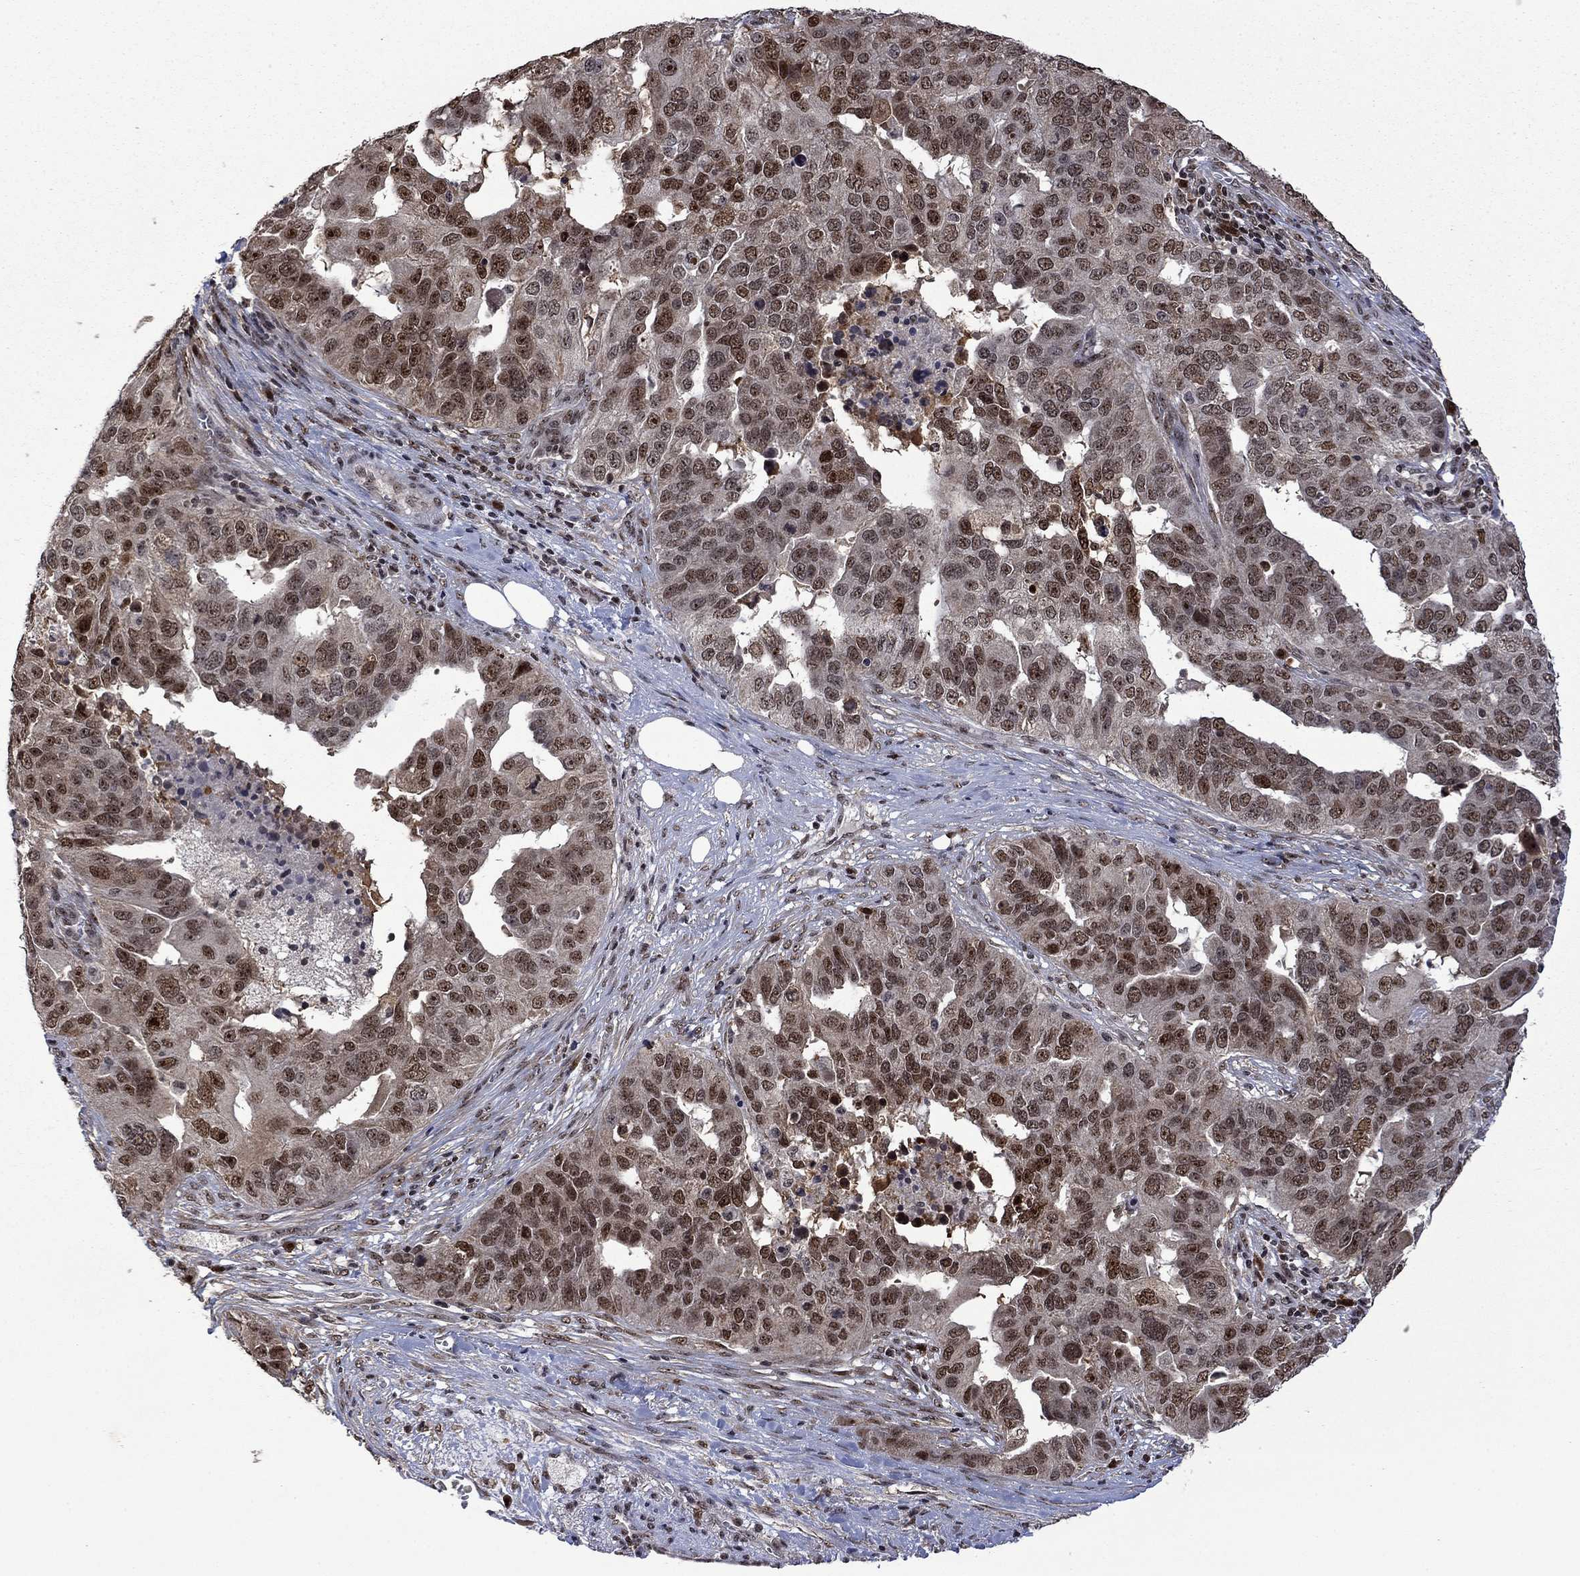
{"staining": {"intensity": "moderate", "quantity": "25%-75%", "location": "nuclear"}, "tissue": "ovarian cancer", "cell_type": "Tumor cells", "image_type": "cancer", "snomed": [{"axis": "morphology", "description": "Carcinoma, endometroid"}, {"axis": "topography", "description": "Soft tissue"}, {"axis": "topography", "description": "Ovary"}], "caption": "Endometroid carcinoma (ovarian) stained with a brown dye exhibits moderate nuclear positive expression in approximately 25%-75% of tumor cells.", "gene": "FBL", "patient": {"sex": "female", "age": 52}}